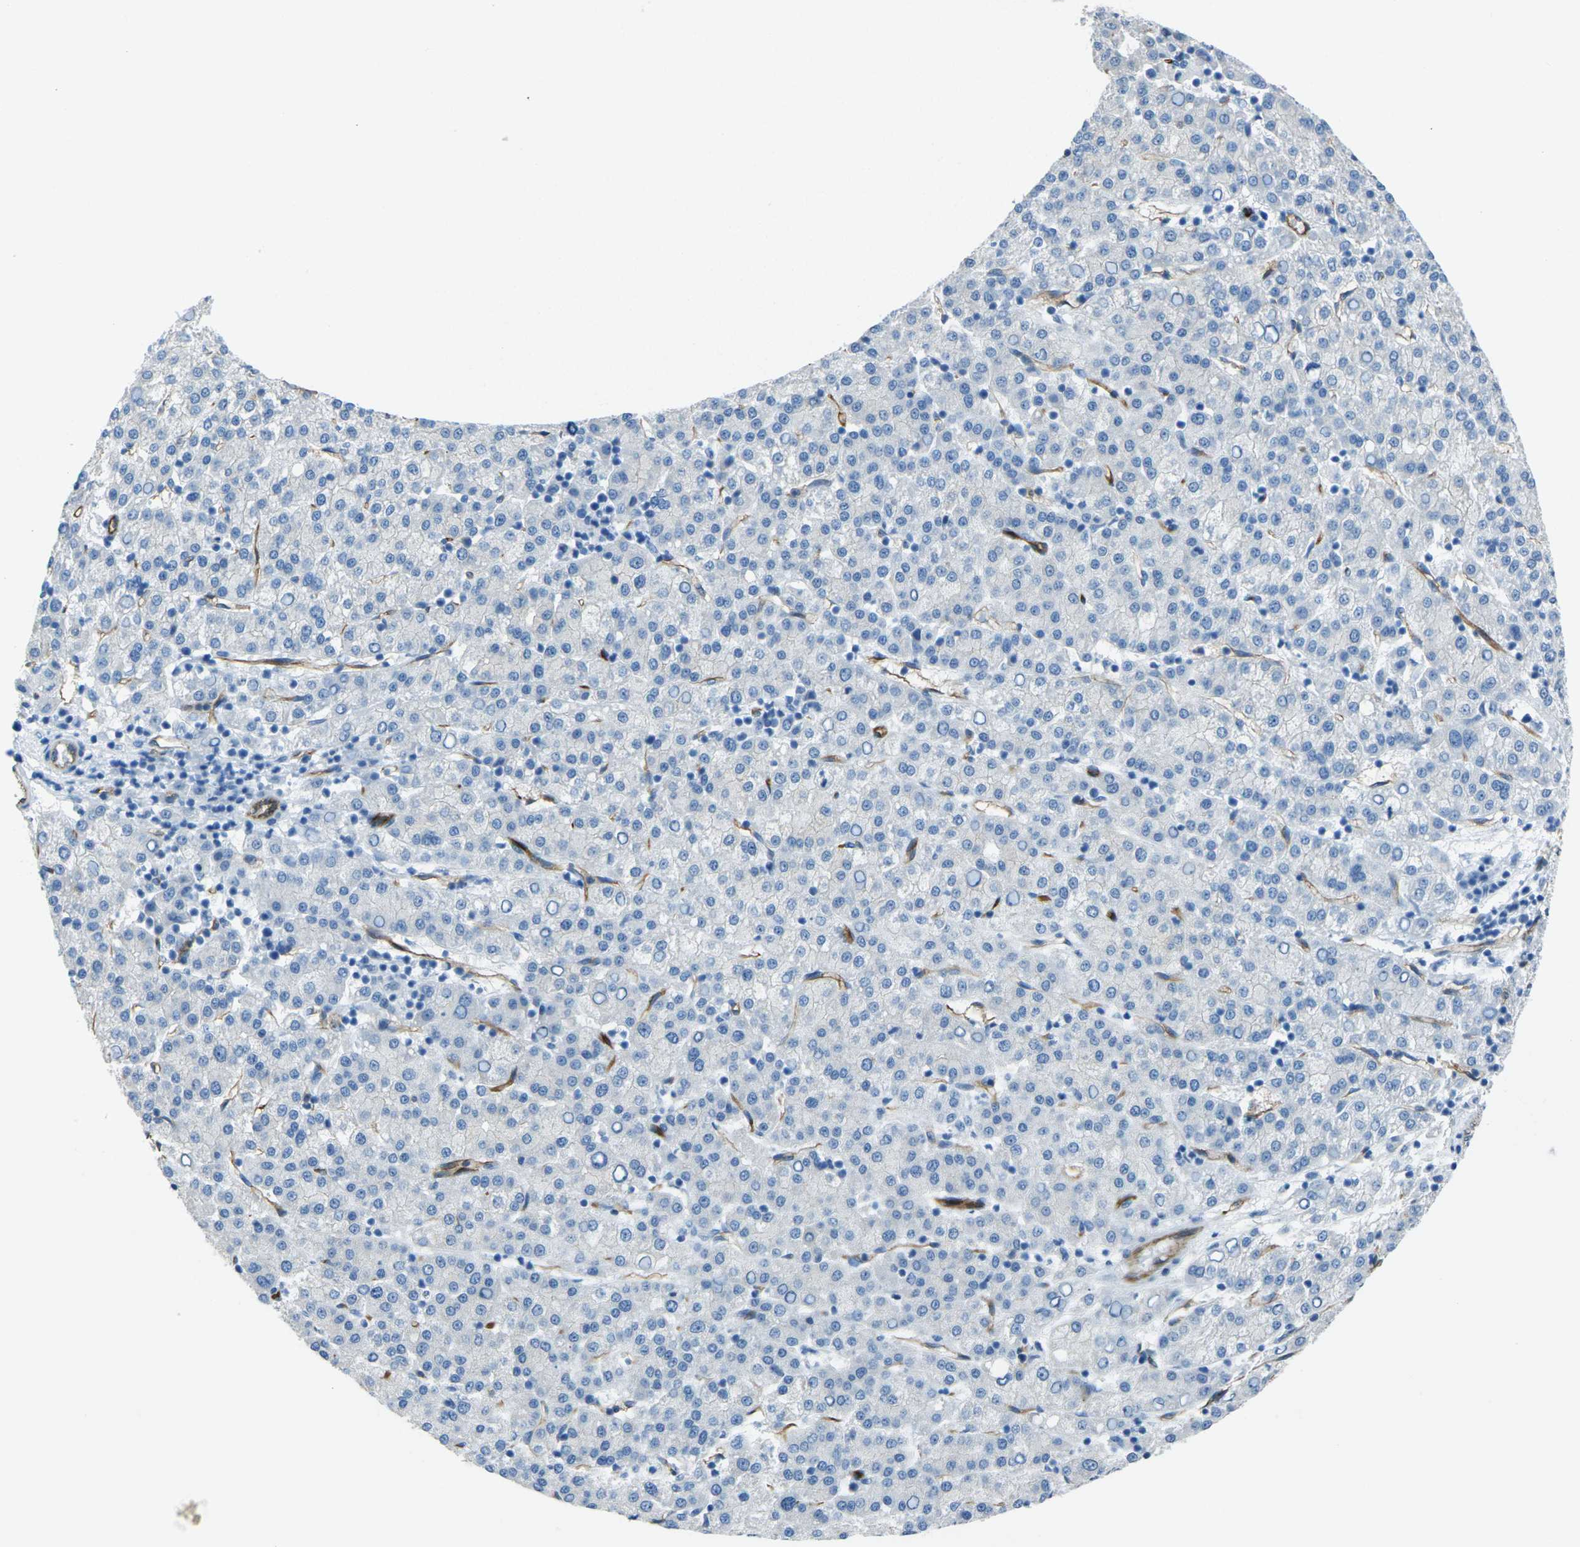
{"staining": {"intensity": "negative", "quantity": "none", "location": "none"}, "tissue": "liver cancer", "cell_type": "Tumor cells", "image_type": "cancer", "snomed": [{"axis": "morphology", "description": "Carcinoma, Hepatocellular, NOS"}, {"axis": "topography", "description": "Liver"}], "caption": "Immunohistochemistry (IHC) of human liver hepatocellular carcinoma reveals no expression in tumor cells. Brightfield microscopy of IHC stained with DAB (3,3'-diaminobenzidine) (brown) and hematoxylin (blue), captured at high magnification.", "gene": "HSPA12B", "patient": {"sex": "female", "age": 58}}